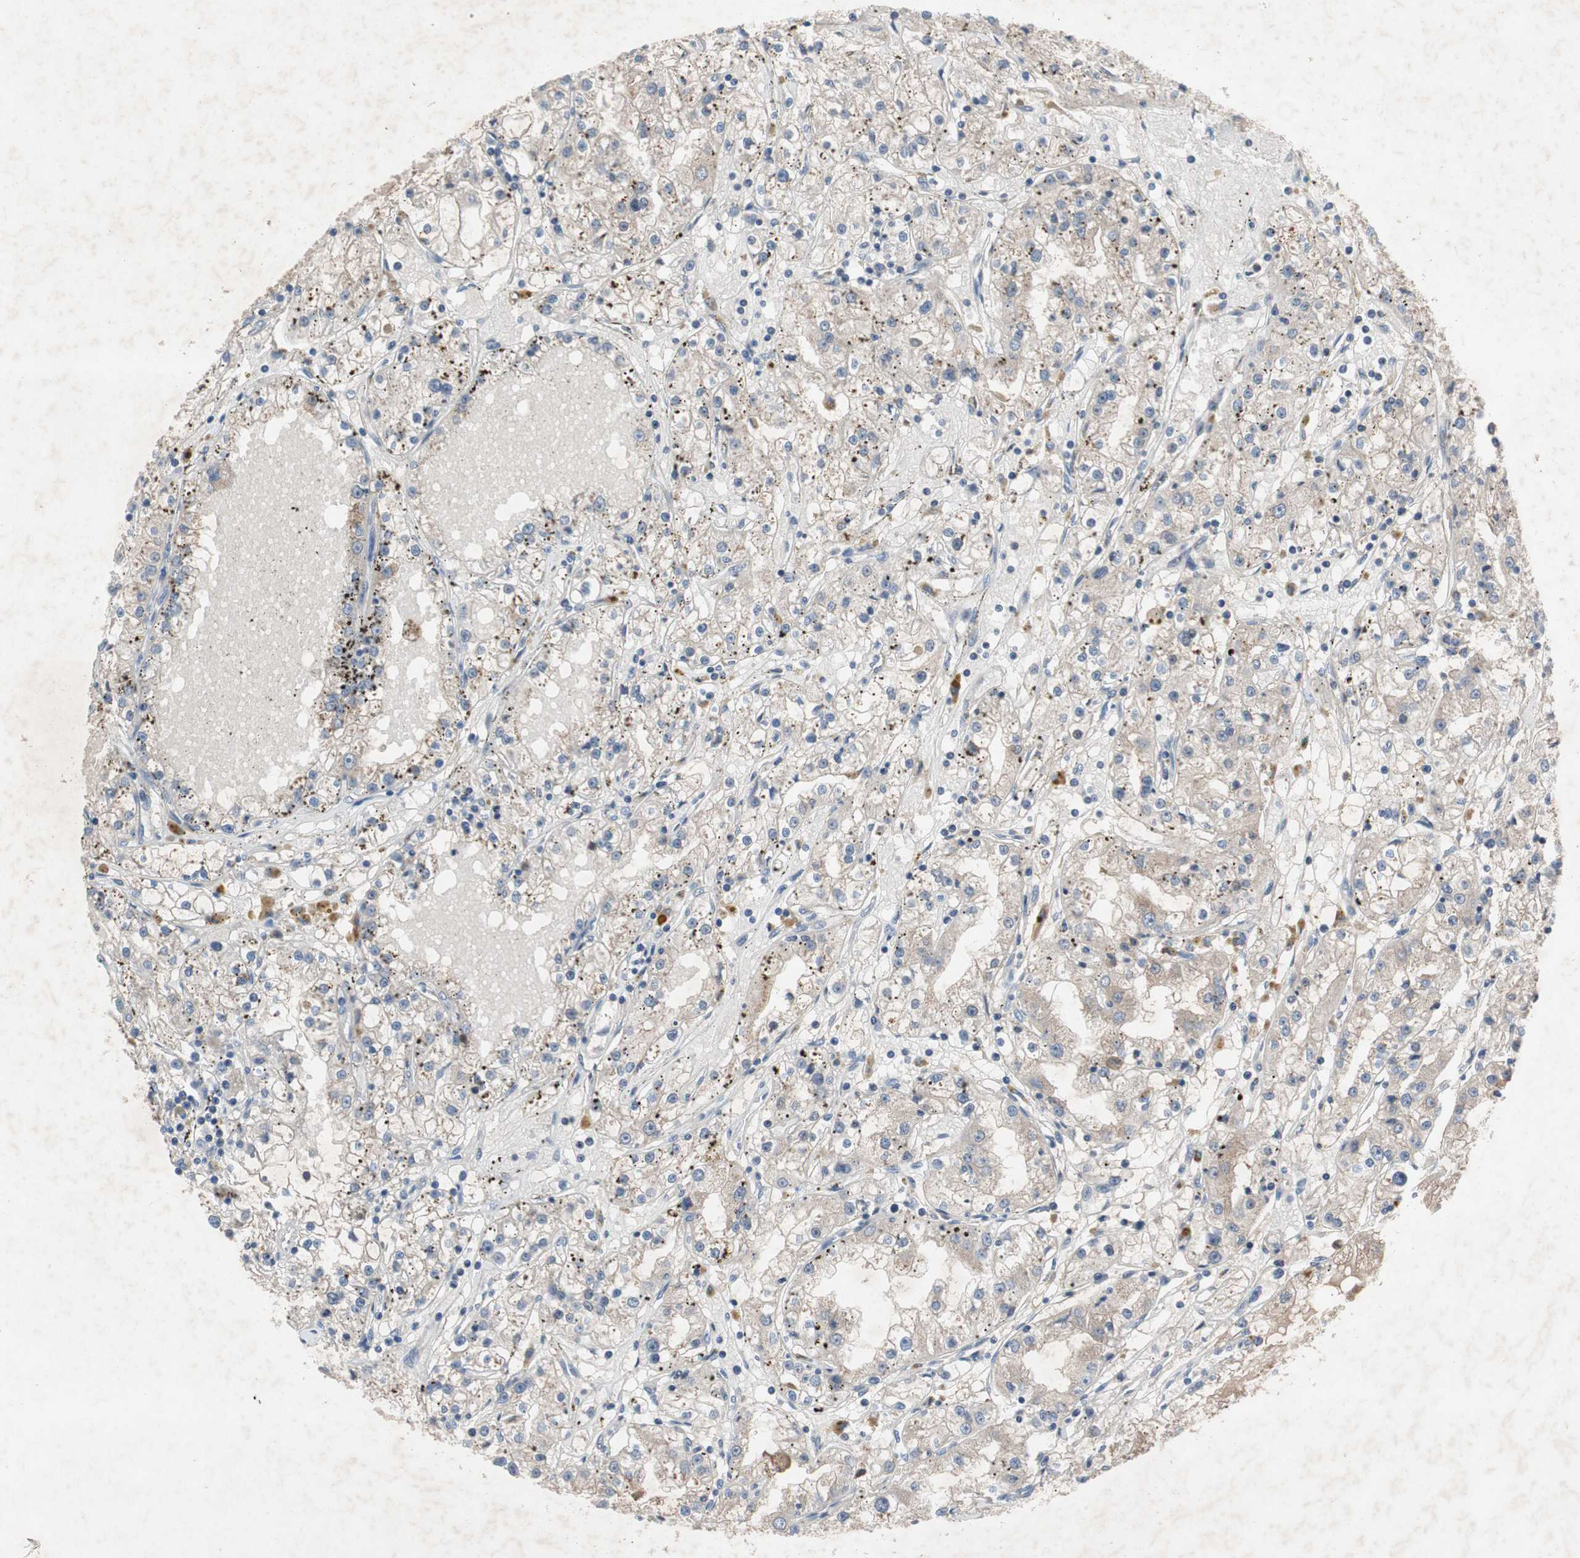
{"staining": {"intensity": "weak", "quantity": "25%-75%", "location": "cytoplasmic/membranous"}, "tissue": "renal cancer", "cell_type": "Tumor cells", "image_type": "cancer", "snomed": [{"axis": "morphology", "description": "Adenocarcinoma, NOS"}, {"axis": "topography", "description": "Kidney"}], "caption": "The immunohistochemical stain highlights weak cytoplasmic/membranous positivity in tumor cells of adenocarcinoma (renal) tissue. The protein of interest is stained brown, and the nuclei are stained in blue (DAB IHC with brightfield microscopy, high magnification).", "gene": "MUTYH", "patient": {"sex": "male", "age": 56}}